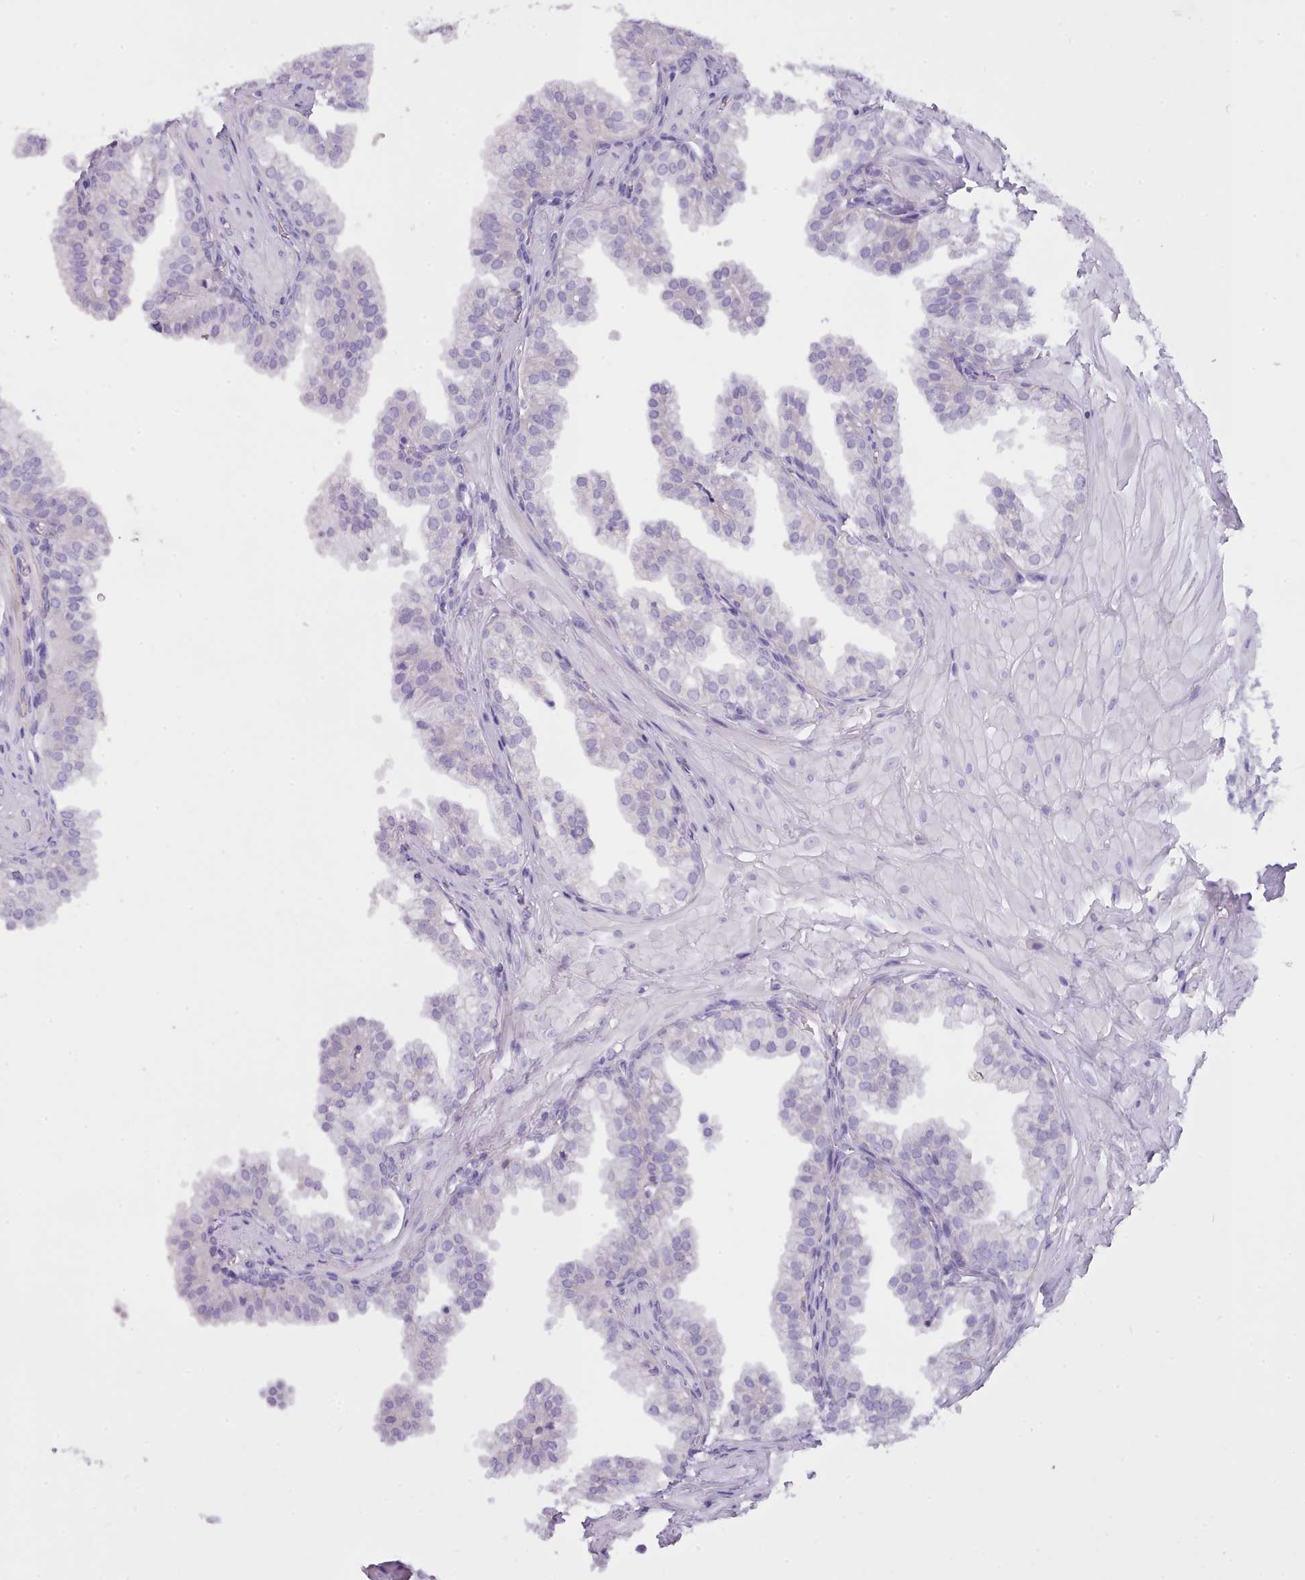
{"staining": {"intensity": "negative", "quantity": "none", "location": "none"}, "tissue": "prostate", "cell_type": "Glandular cells", "image_type": "normal", "snomed": [{"axis": "morphology", "description": "Normal tissue, NOS"}, {"axis": "topography", "description": "Prostate"}, {"axis": "topography", "description": "Peripheral nerve tissue"}], "caption": "Histopathology image shows no significant protein staining in glandular cells of normal prostate. The staining was performed using DAB (3,3'-diaminobenzidine) to visualize the protein expression in brown, while the nuclei were stained in blue with hematoxylin (Magnification: 20x).", "gene": "CYP2A13", "patient": {"sex": "male", "age": 55}}